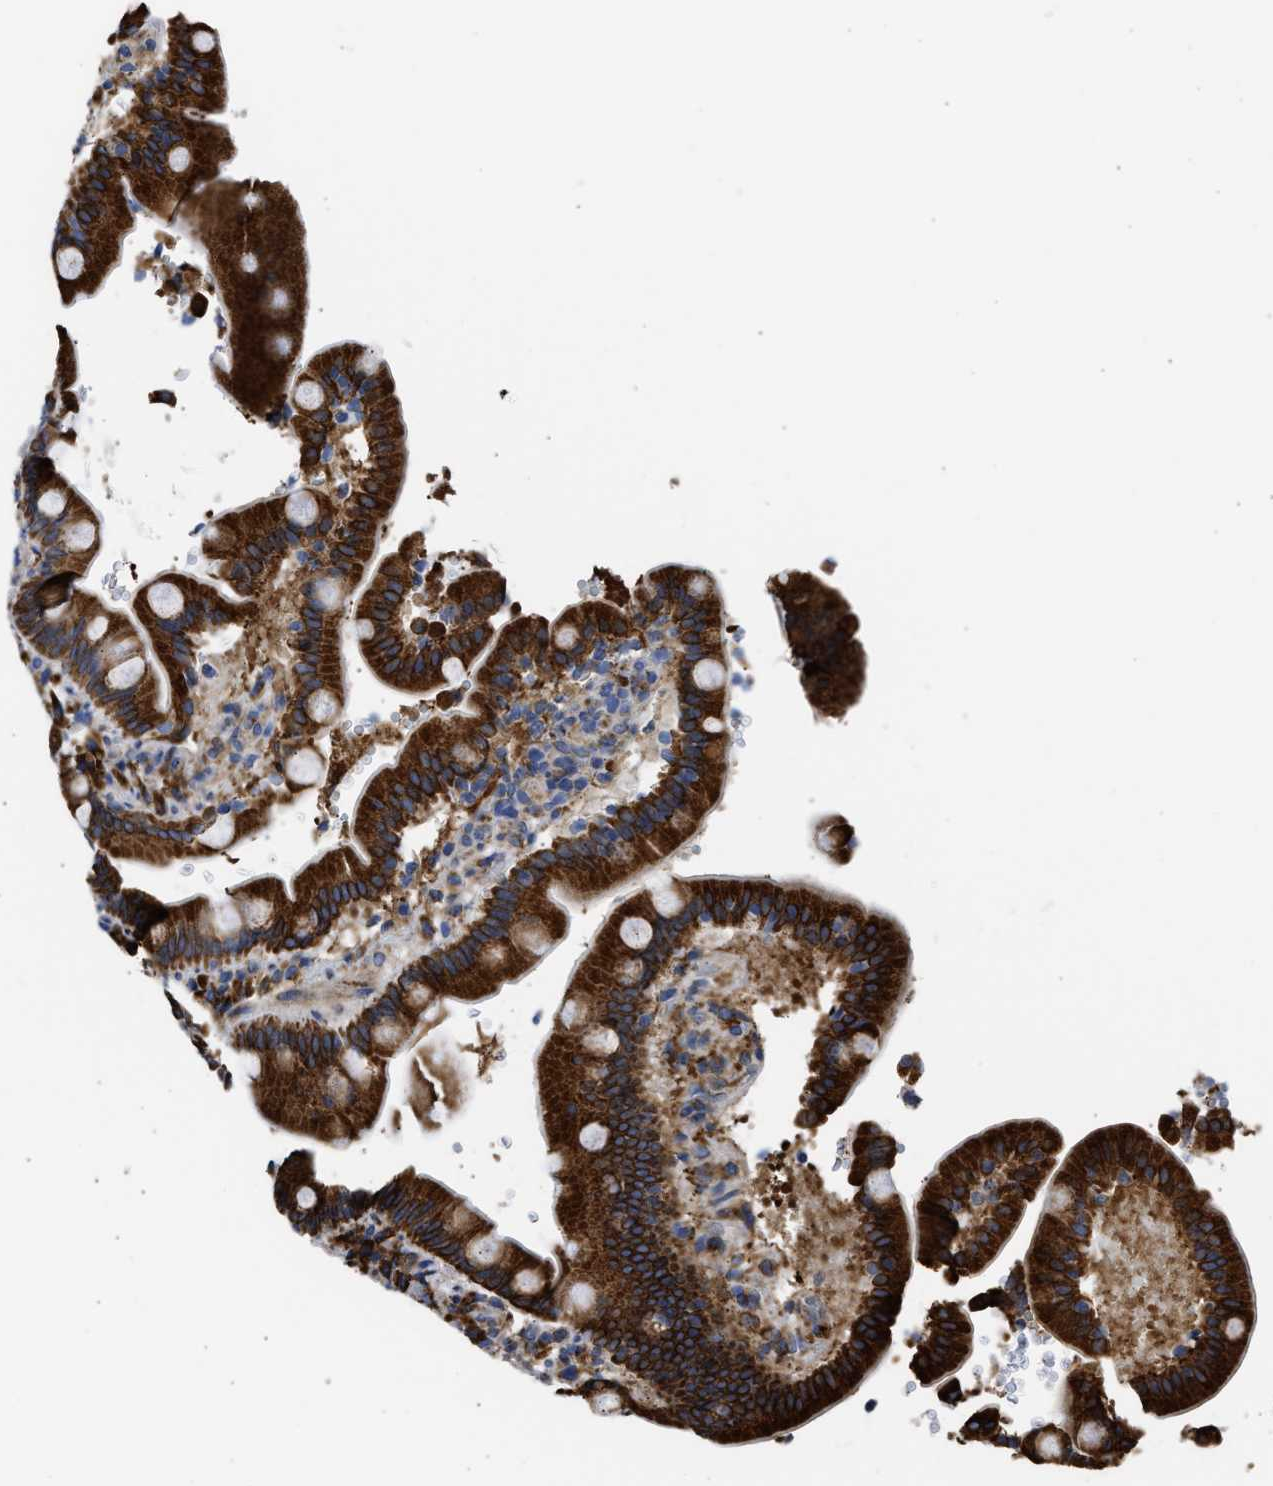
{"staining": {"intensity": "strong", "quantity": ">75%", "location": "cytoplasmic/membranous"}, "tissue": "duodenum", "cell_type": "Glandular cells", "image_type": "normal", "snomed": [{"axis": "morphology", "description": "Normal tissue, NOS"}, {"axis": "topography", "description": "Small intestine, NOS"}], "caption": "Duodenum stained with IHC displays strong cytoplasmic/membranous expression in about >75% of glandular cells.", "gene": "CYCS", "patient": {"sex": "female", "age": 71}}